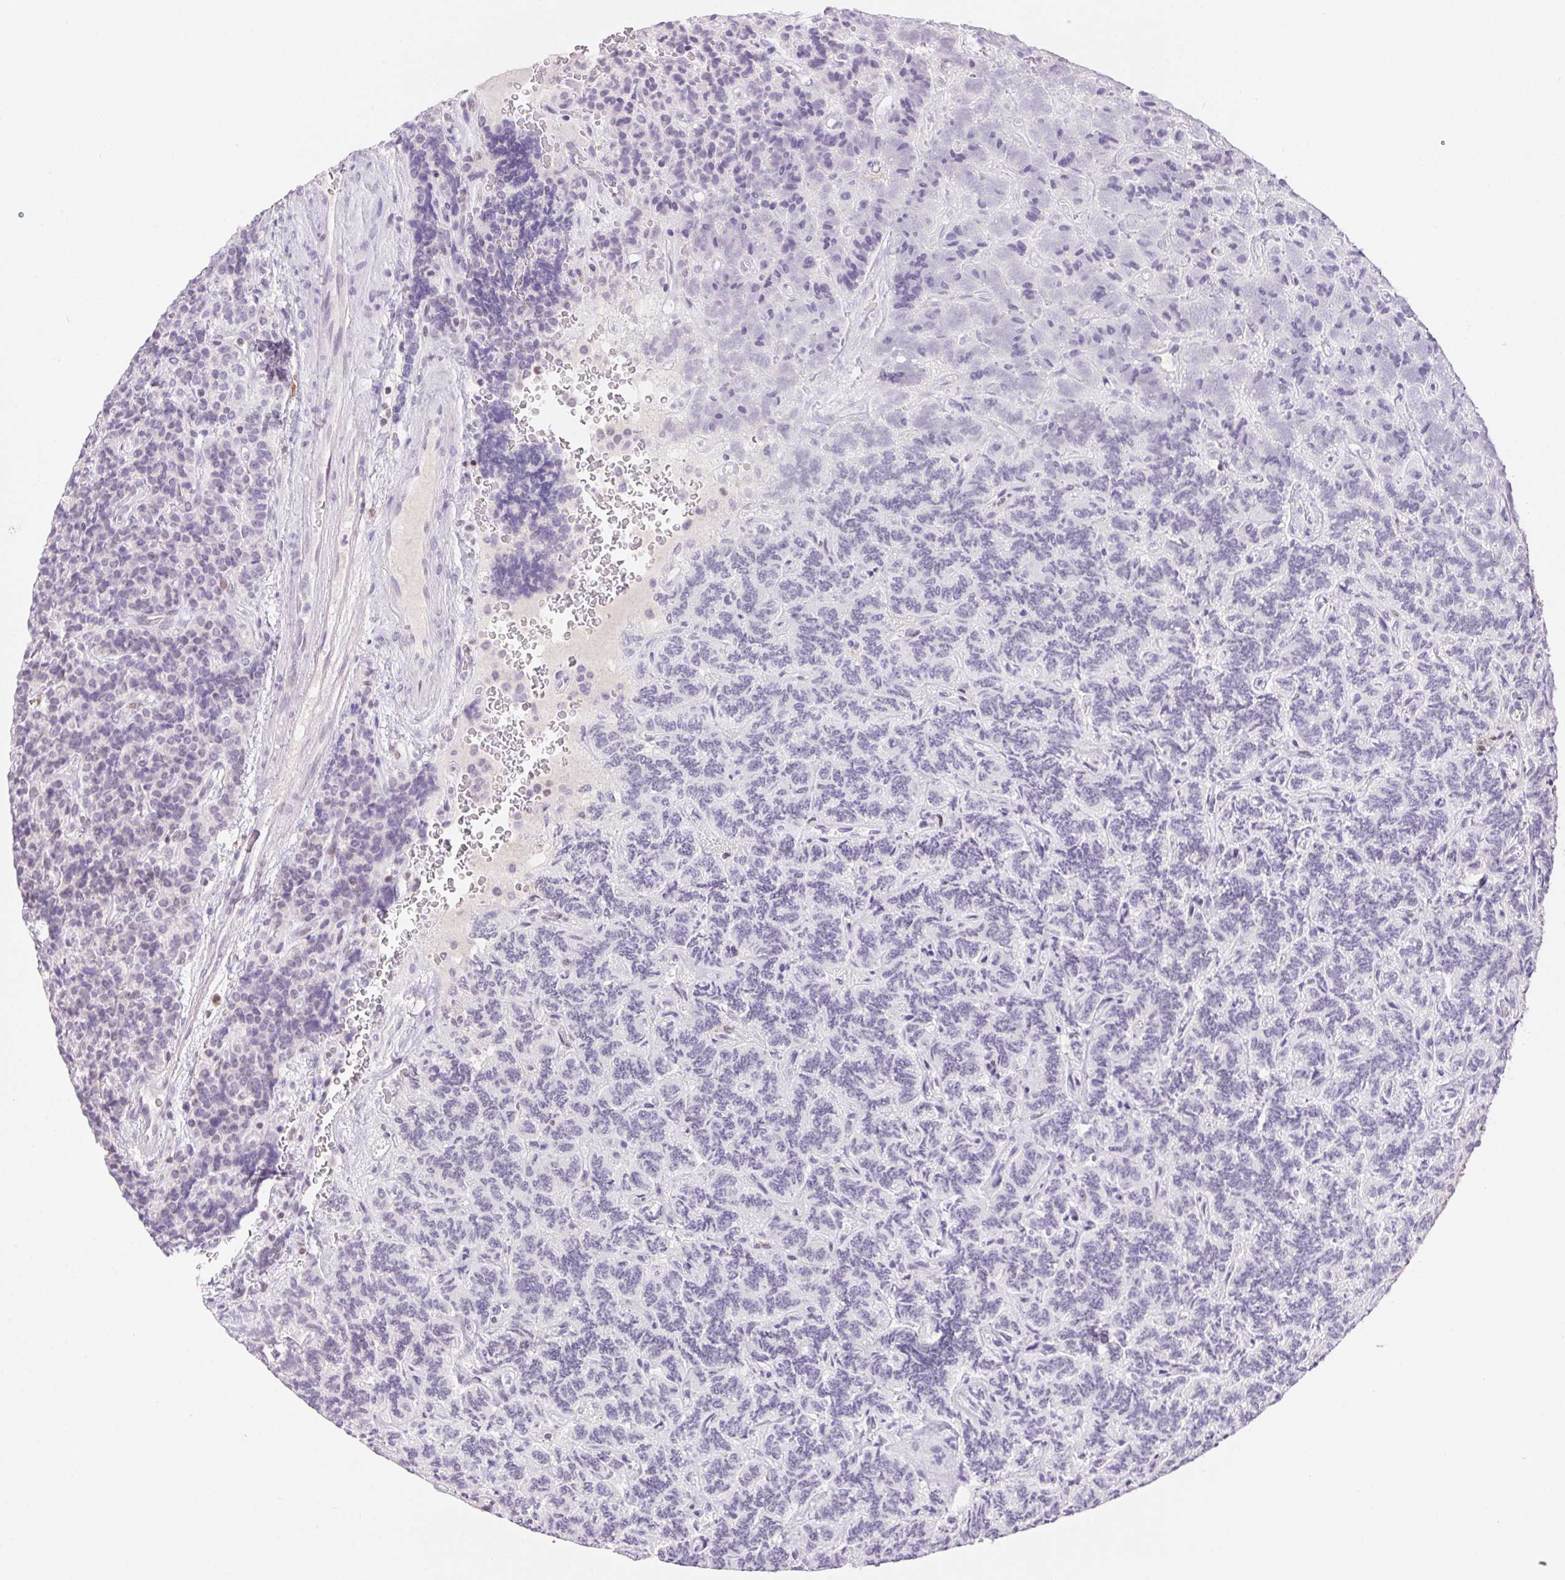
{"staining": {"intensity": "negative", "quantity": "none", "location": "none"}, "tissue": "carcinoid", "cell_type": "Tumor cells", "image_type": "cancer", "snomed": [{"axis": "morphology", "description": "Carcinoid, malignant, NOS"}, {"axis": "topography", "description": "Pancreas"}], "caption": "This is an IHC micrograph of carcinoid. There is no staining in tumor cells.", "gene": "POLD3", "patient": {"sex": "male", "age": 36}}